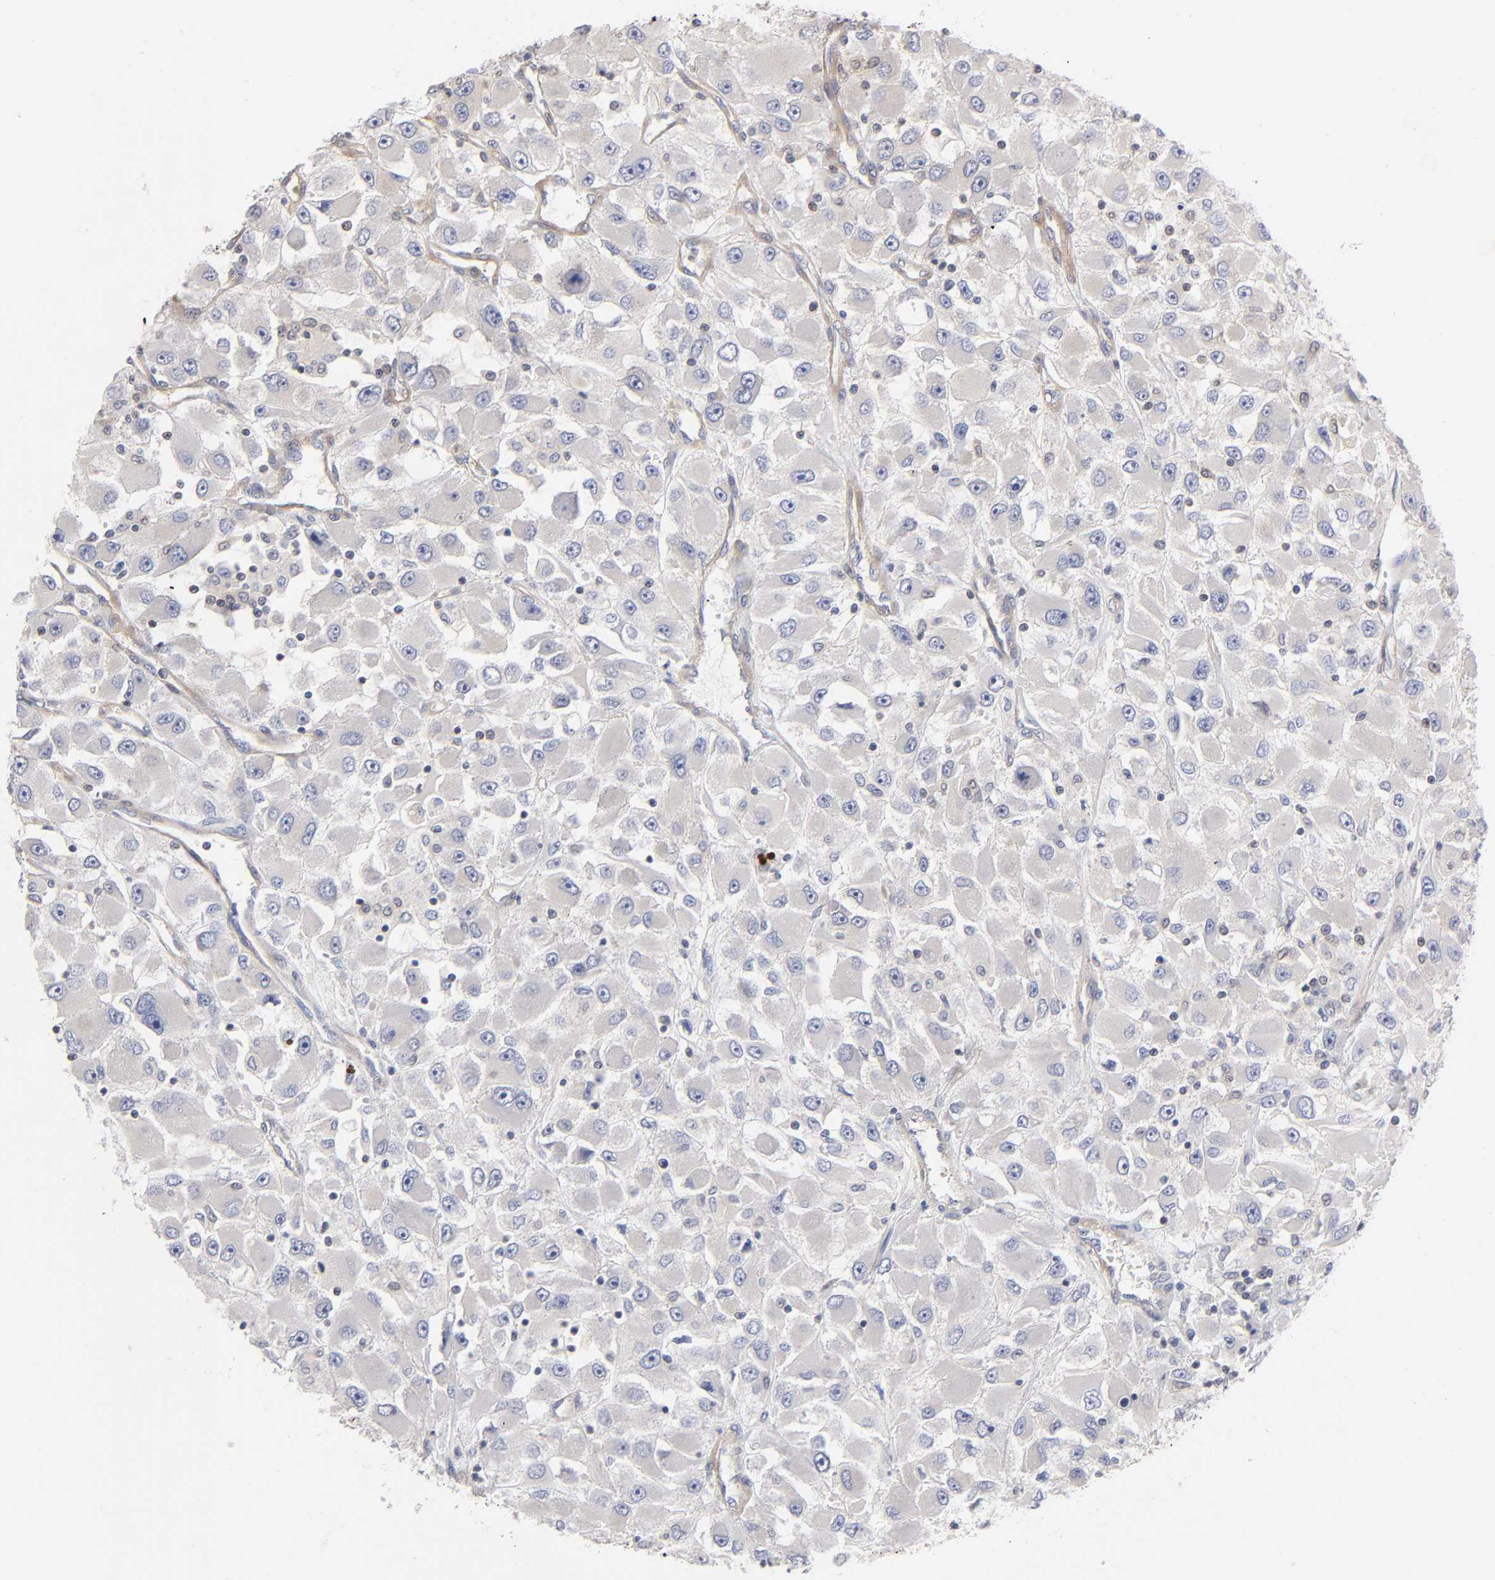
{"staining": {"intensity": "negative", "quantity": "none", "location": "none"}, "tissue": "renal cancer", "cell_type": "Tumor cells", "image_type": "cancer", "snomed": [{"axis": "morphology", "description": "Adenocarcinoma, NOS"}, {"axis": "topography", "description": "Kidney"}], "caption": "Protein analysis of renal cancer (adenocarcinoma) shows no significant positivity in tumor cells.", "gene": "STRN3", "patient": {"sex": "female", "age": 52}}